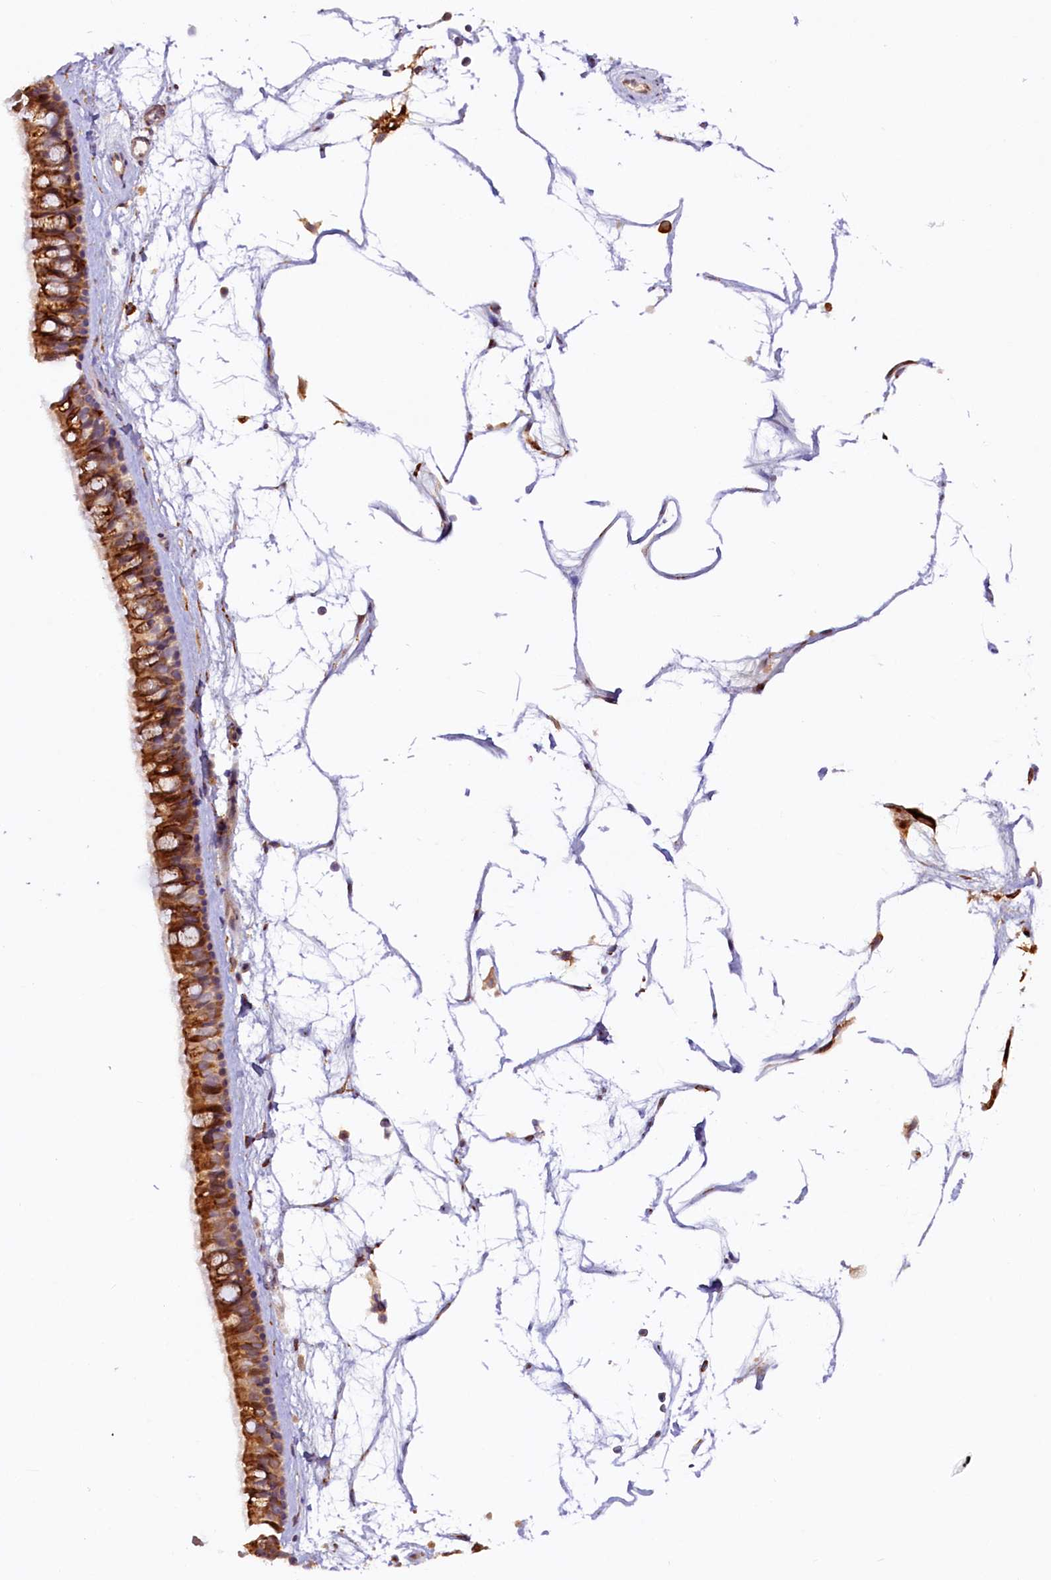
{"staining": {"intensity": "strong", "quantity": ">75%", "location": "cytoplasmic/membranous"}, "tissue": "nasopharynx", "cell_type": "Respiratory epithelial cells", "image_type": "normal", "snomed": [{"axis": "morphology", "description": "Normal tissue, NOS"}, {"axis": "topography", "description": "Nasopharynx"}], "caption": "An immunohistochemistry (IHC) micrograph of benign tissue is shown. Protein staining in brown highlights strong cytoplasmic/membranous positivity in nasopharynx within respiratory epithelial cells. (Brightfield microscopy of DAB IHC at high magnification).", "gene": "SSC5D", "patient": {"sex": "male", "age": 64}}